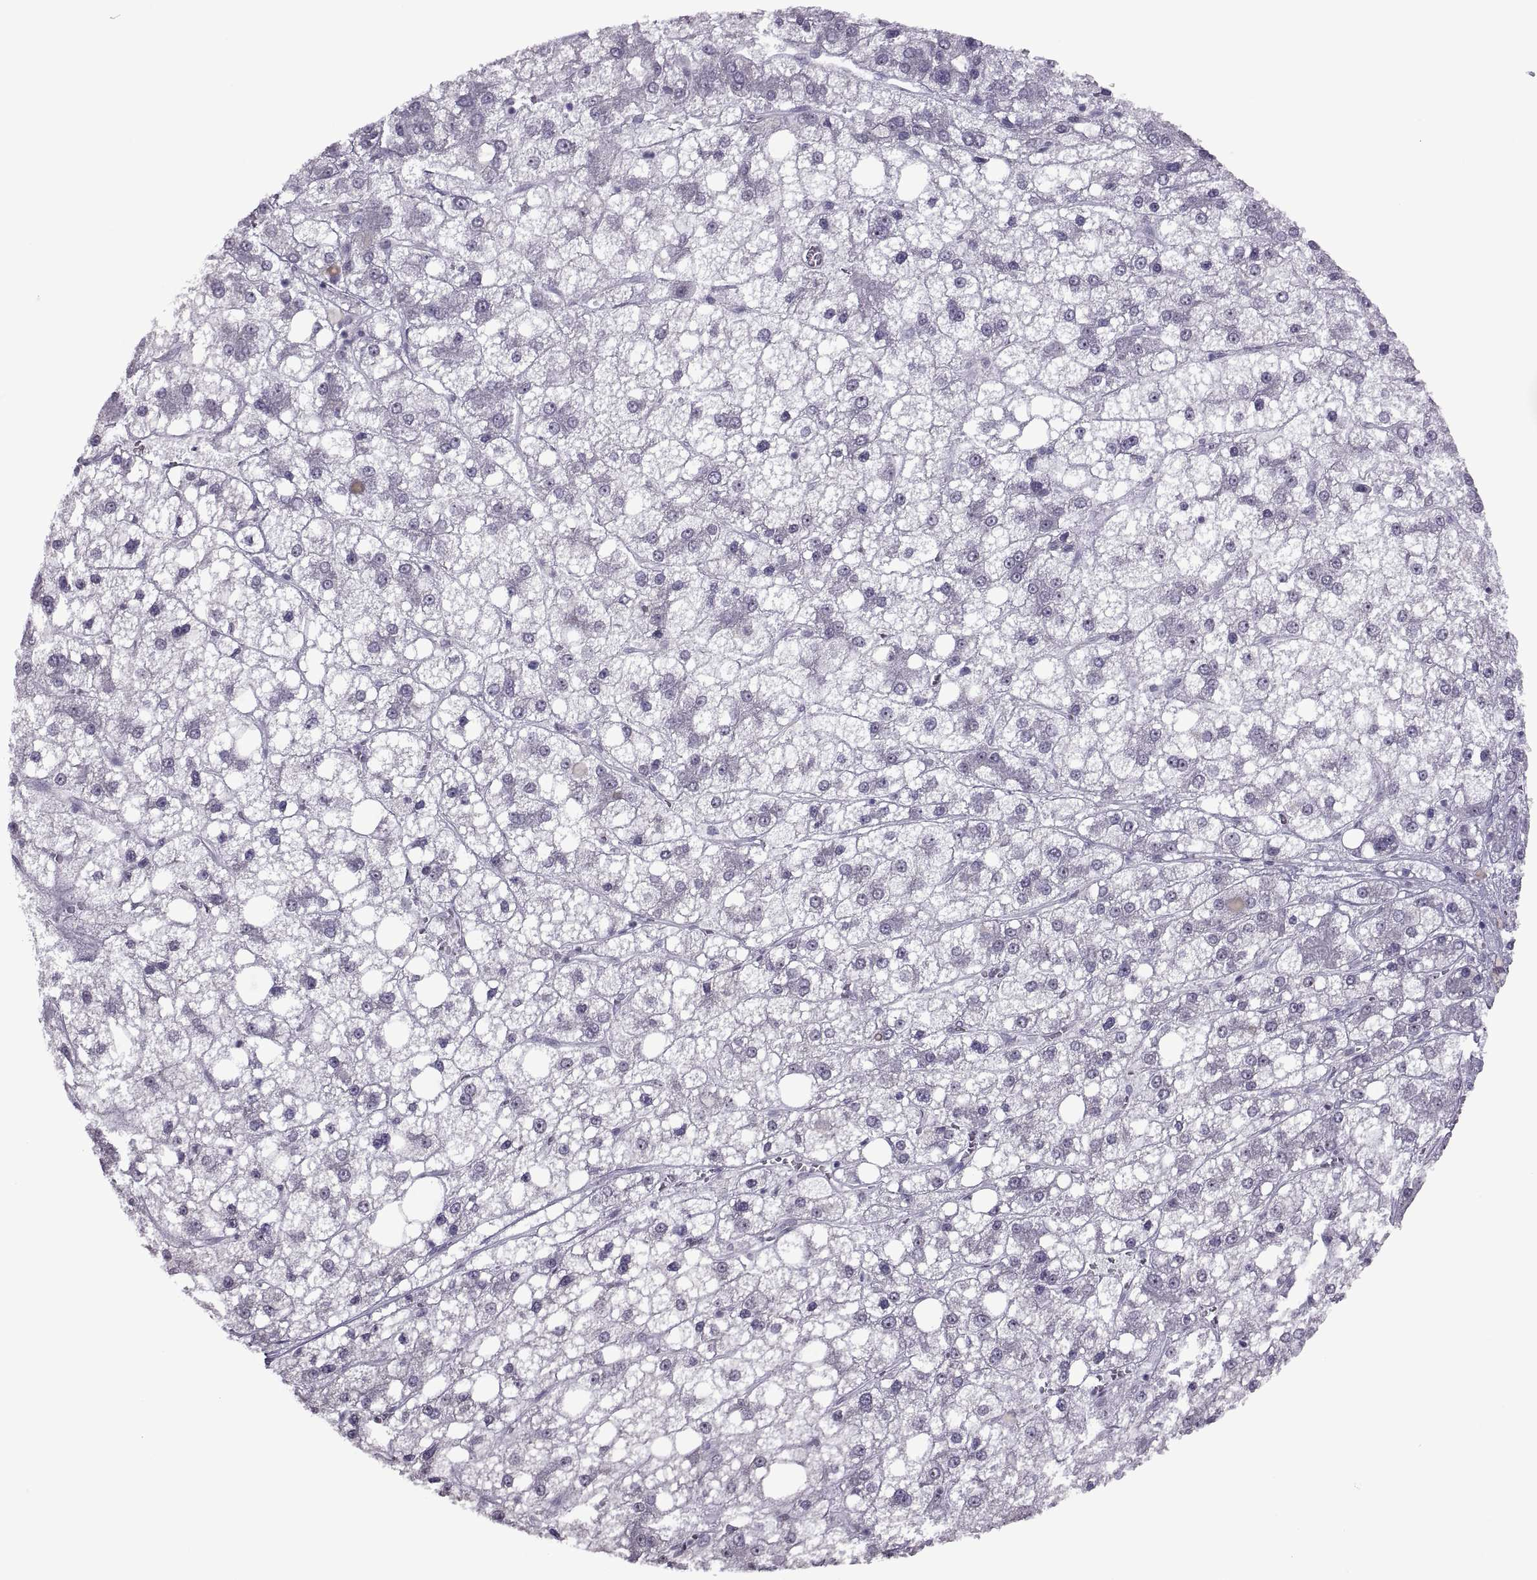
{"staining": {"intensity": "negative", "quantity": "none", "location": "none"}, "tissue": "liver cancer", "cell_type": "Tumor cells", "image_type": "cancer", "snomed": [{"axis": "morphology", "description": "Carcinoma, Hepatocellular, NOS"}, {"axis": "topography", "description": "Liver"}], "caption": "Hepatocellular carcinoma (liver) was stained to show a protein in brown. There is no significant positivity in tumor cells.", "gene": "ASIC2", "patient": {"sex": "male", "age": 73}}